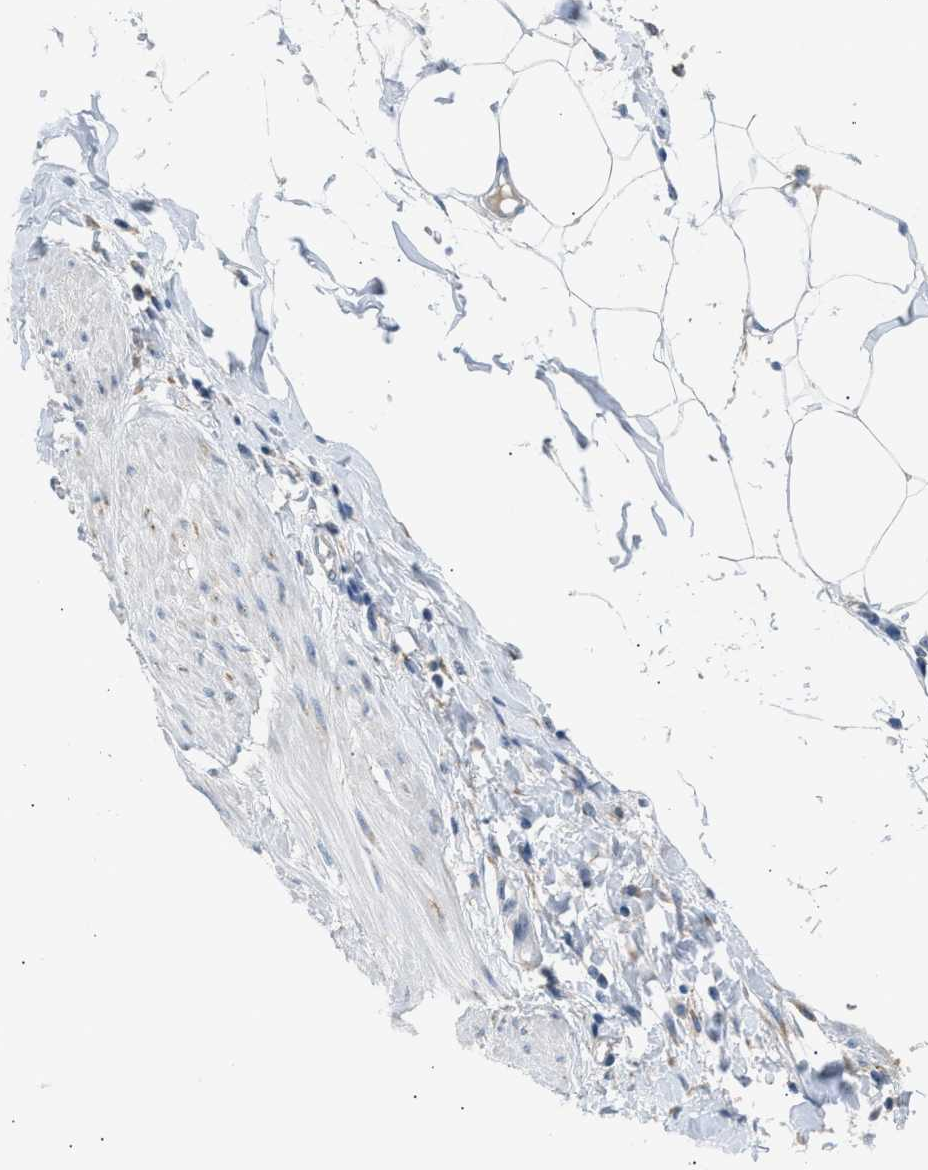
{"staining": {"intensity": "negative", "quantity": "none", "location": "none"}, "tissue": "adipose tissue", "cell_type": "Adipocytes", "image_type": "normal", "snomed": [{"axis": "morphology", "description": "Normal tissue, NOS"}, {"axis": "morphology", "description": "Adenocarcinoma, NOS"}, {"axis": "topography", "description": "Colon"}, {"axis": "topography", "description": "Peripheral nerve tissue"}], "caption": "Histopathology image shows no significant protein expression in adipocytes of unremarkable adipose tissue.", "gene": "KCNC2", "patient": {"sex": "male", "age": 14}}